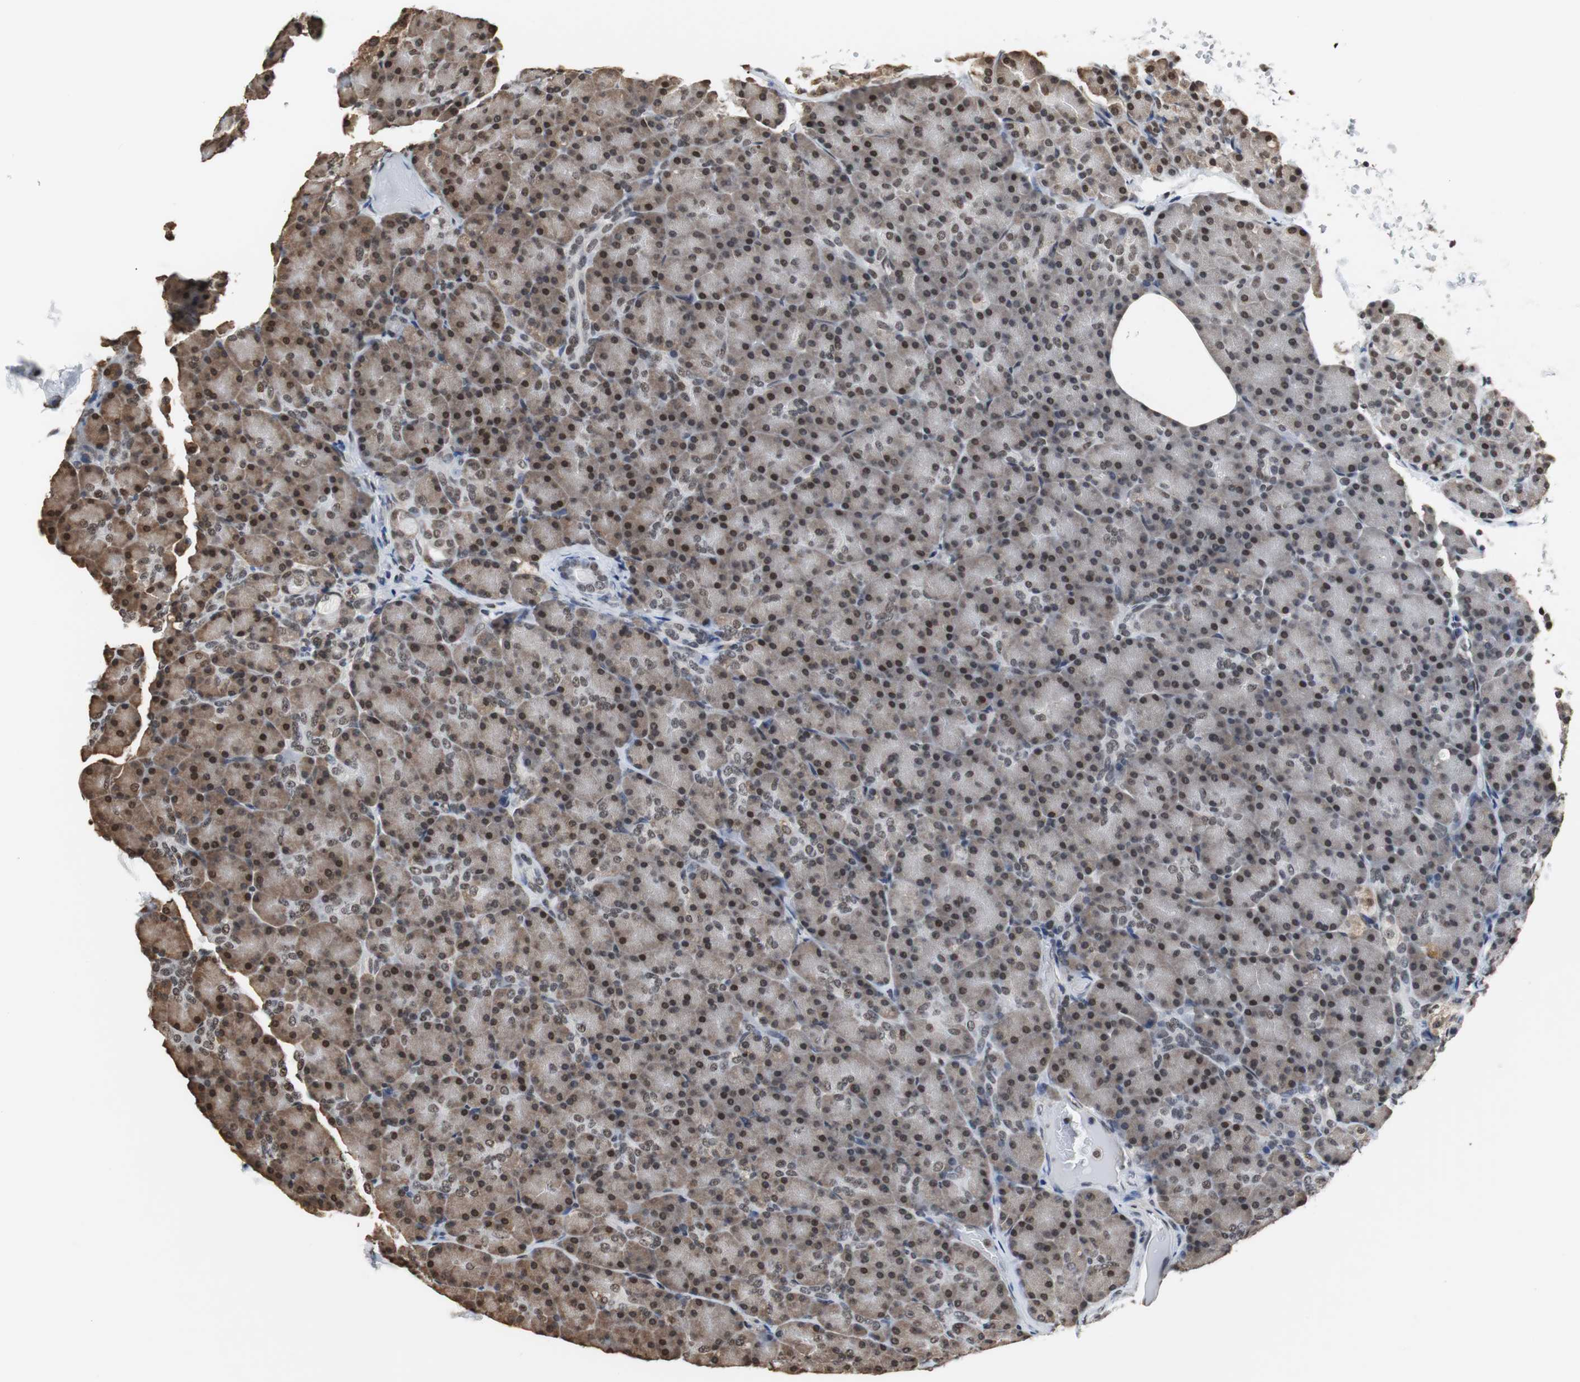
{"staining": {"intensity": "moderate", "quantity": "25%-75%", "location": "cytoplasmic/membranous,nuclear"}, "tissue": "pancreas", "cell_type": "Exocrine glandular cells", "image_type": "normal", "snomed": [{"axis": "morphology", "description": "Normal tissue, NOS"}, {"axis": "topography", "description": "Pancreas"}], "caption": "Pancreas stained for a protein (brown) exhibits moderate cytoplasmic/membranous,nuclear positive expression in approximately 25%-75% of exocrine glandular cells.", "gene": "REST", "patient": {"sex": "female", "age": 43}}